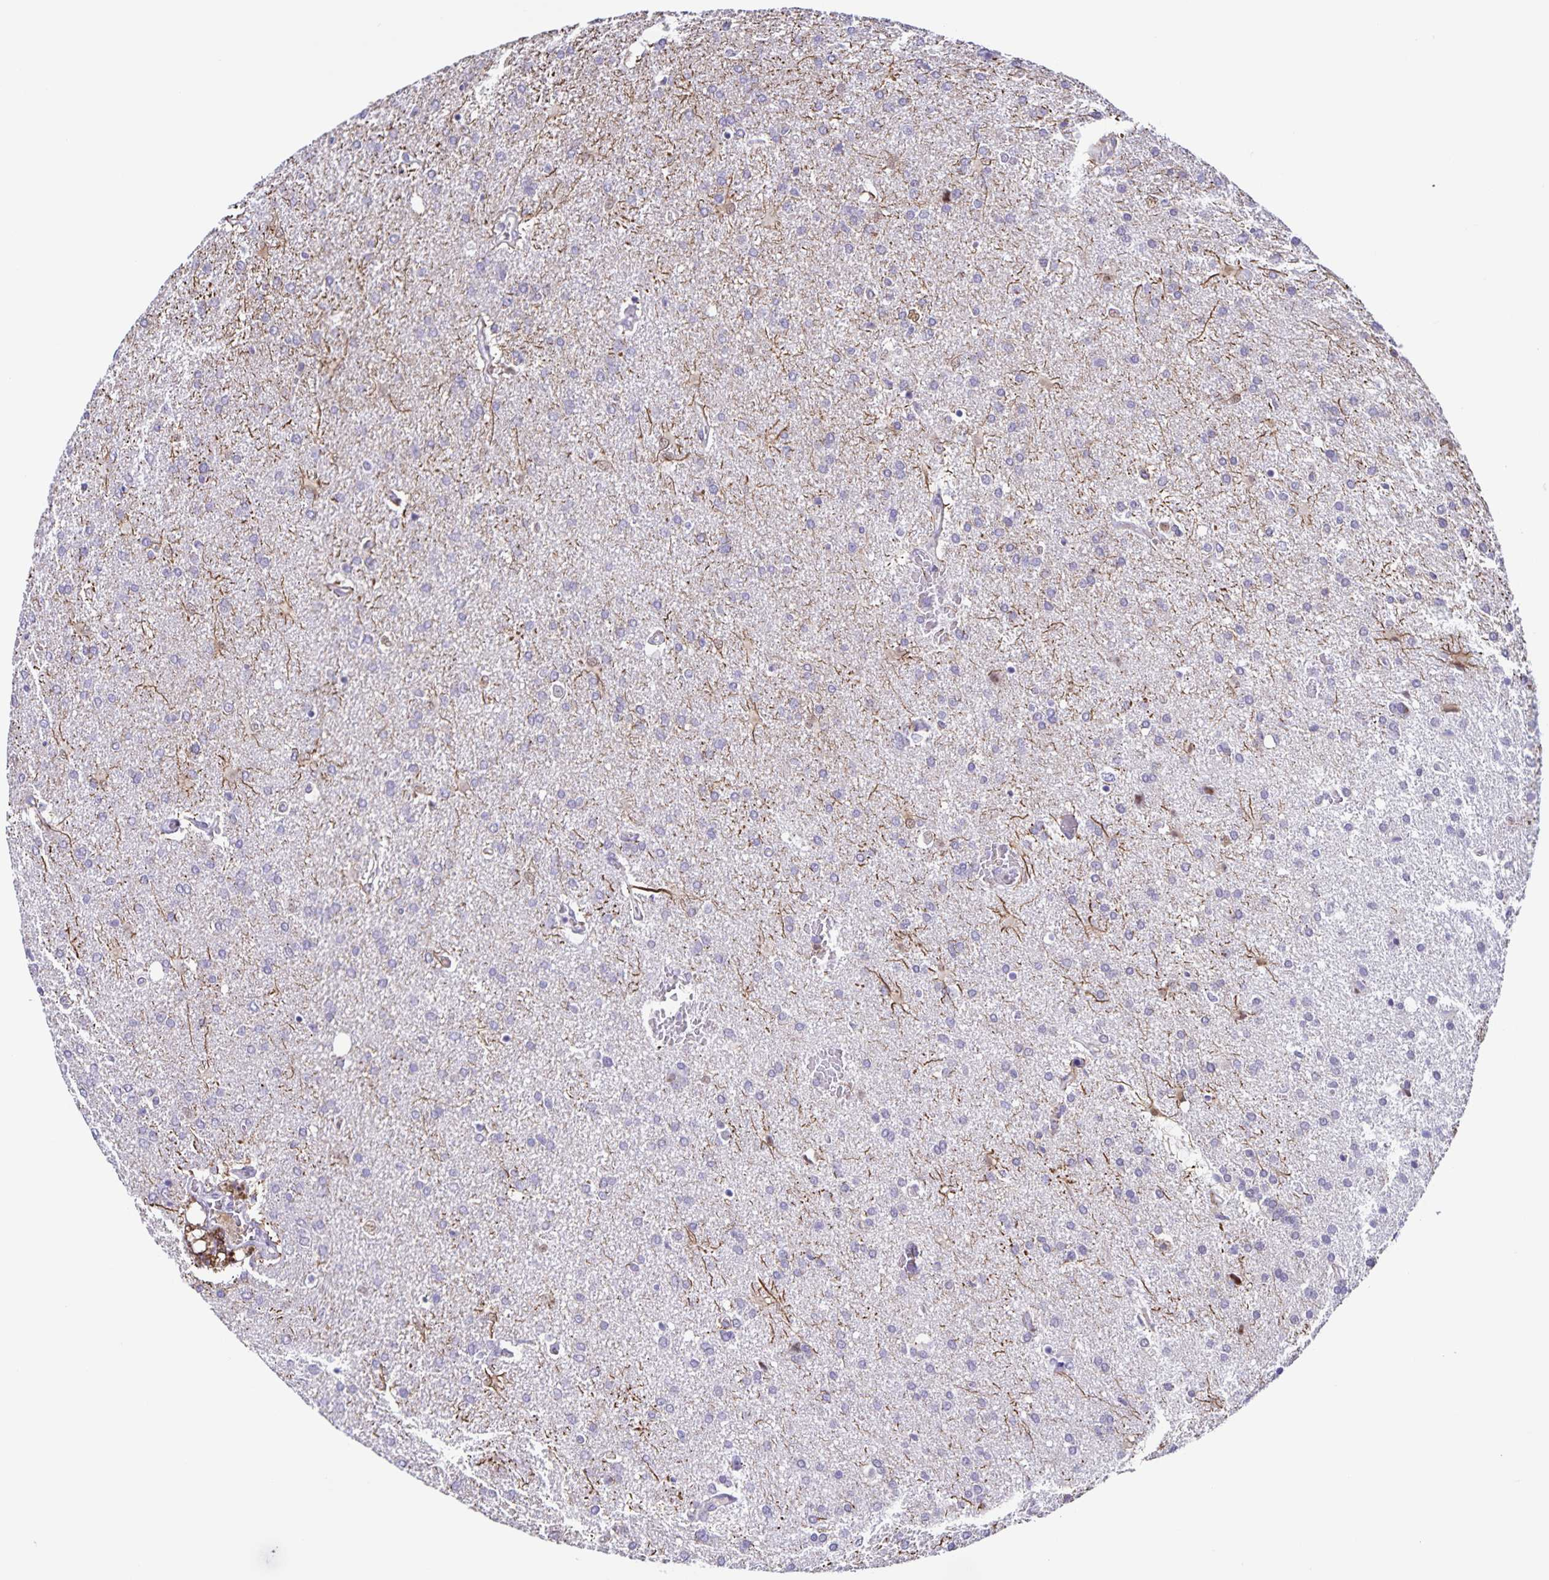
{"staining": {"intensity": "negative", "quantity": "none", "location": "none"}, "tissue": "glioma", "cell_type": "Tumor cells", "image_type": "cancer", "snomed": [{"axis": "morphology", "description": "Glioma, malignant, High grade"}, {"axis": "topography", "description": "Brain"}], "caption": "Protein analysis of high-grade glioma (malignant) shows no significant staining in tumor cells.", "gene": "STPG4", "patient": {"sex": "male", "age": 68}}